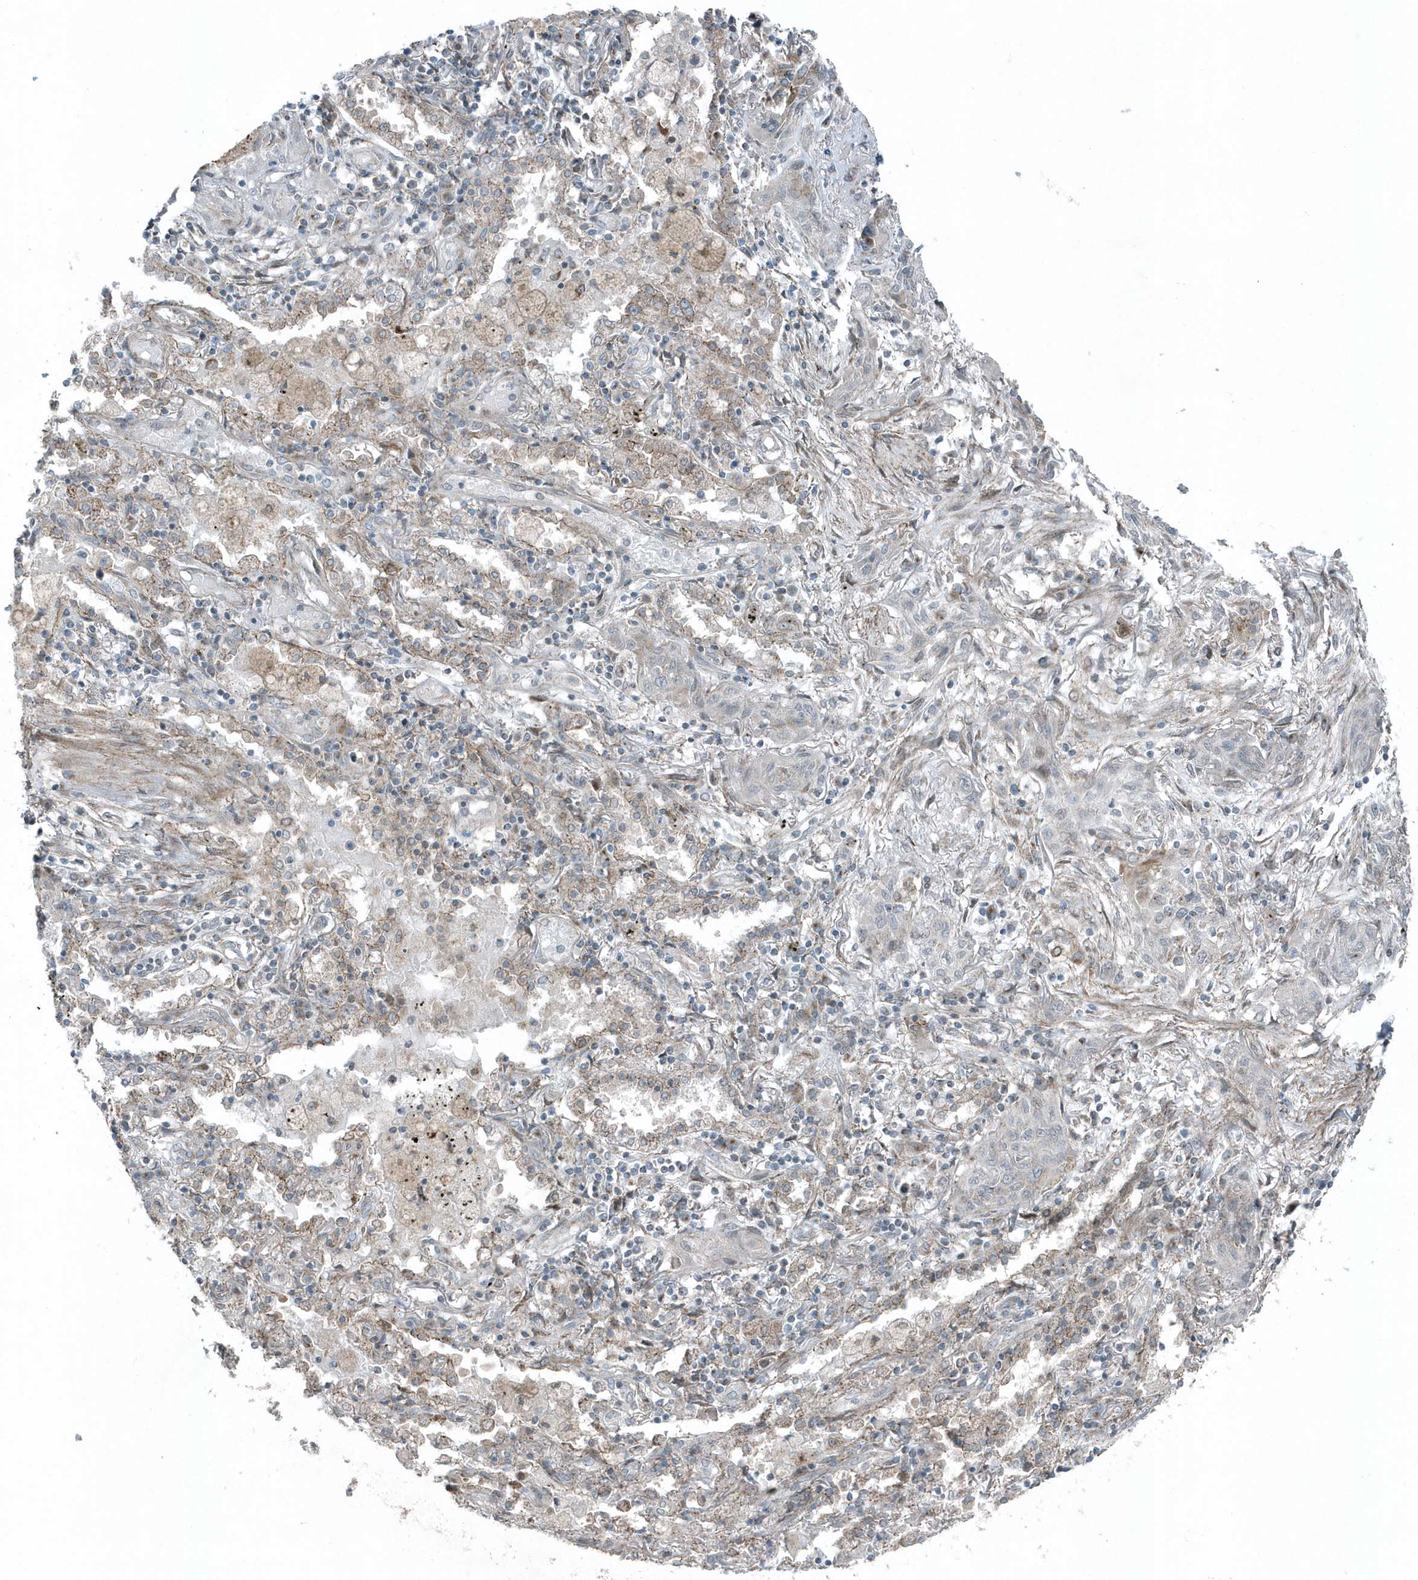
{"staining": {"intensity": "negative", "quantity": "none", "location": "none"}, "tissue": "lung cancer", "cell_type": "Tumor cells", "image_type": "cancer", "snomed": [{"axis": "morphology", "description": "Squamous cell carcinoma, NOS"}, {"axis": "topography", "description": "Lung"}], "caption": "IHC photomicrograph of neoplastic tissue: human squamous cell carcinoma (lung) stained with DAB demonstrates no significant protein expression in tumor cells. (Immunohistochemistry (ihc), brightfield microscopy, high magnification).", "gene": "GCC2", "patient": {"sex": "female", "age": 47}}